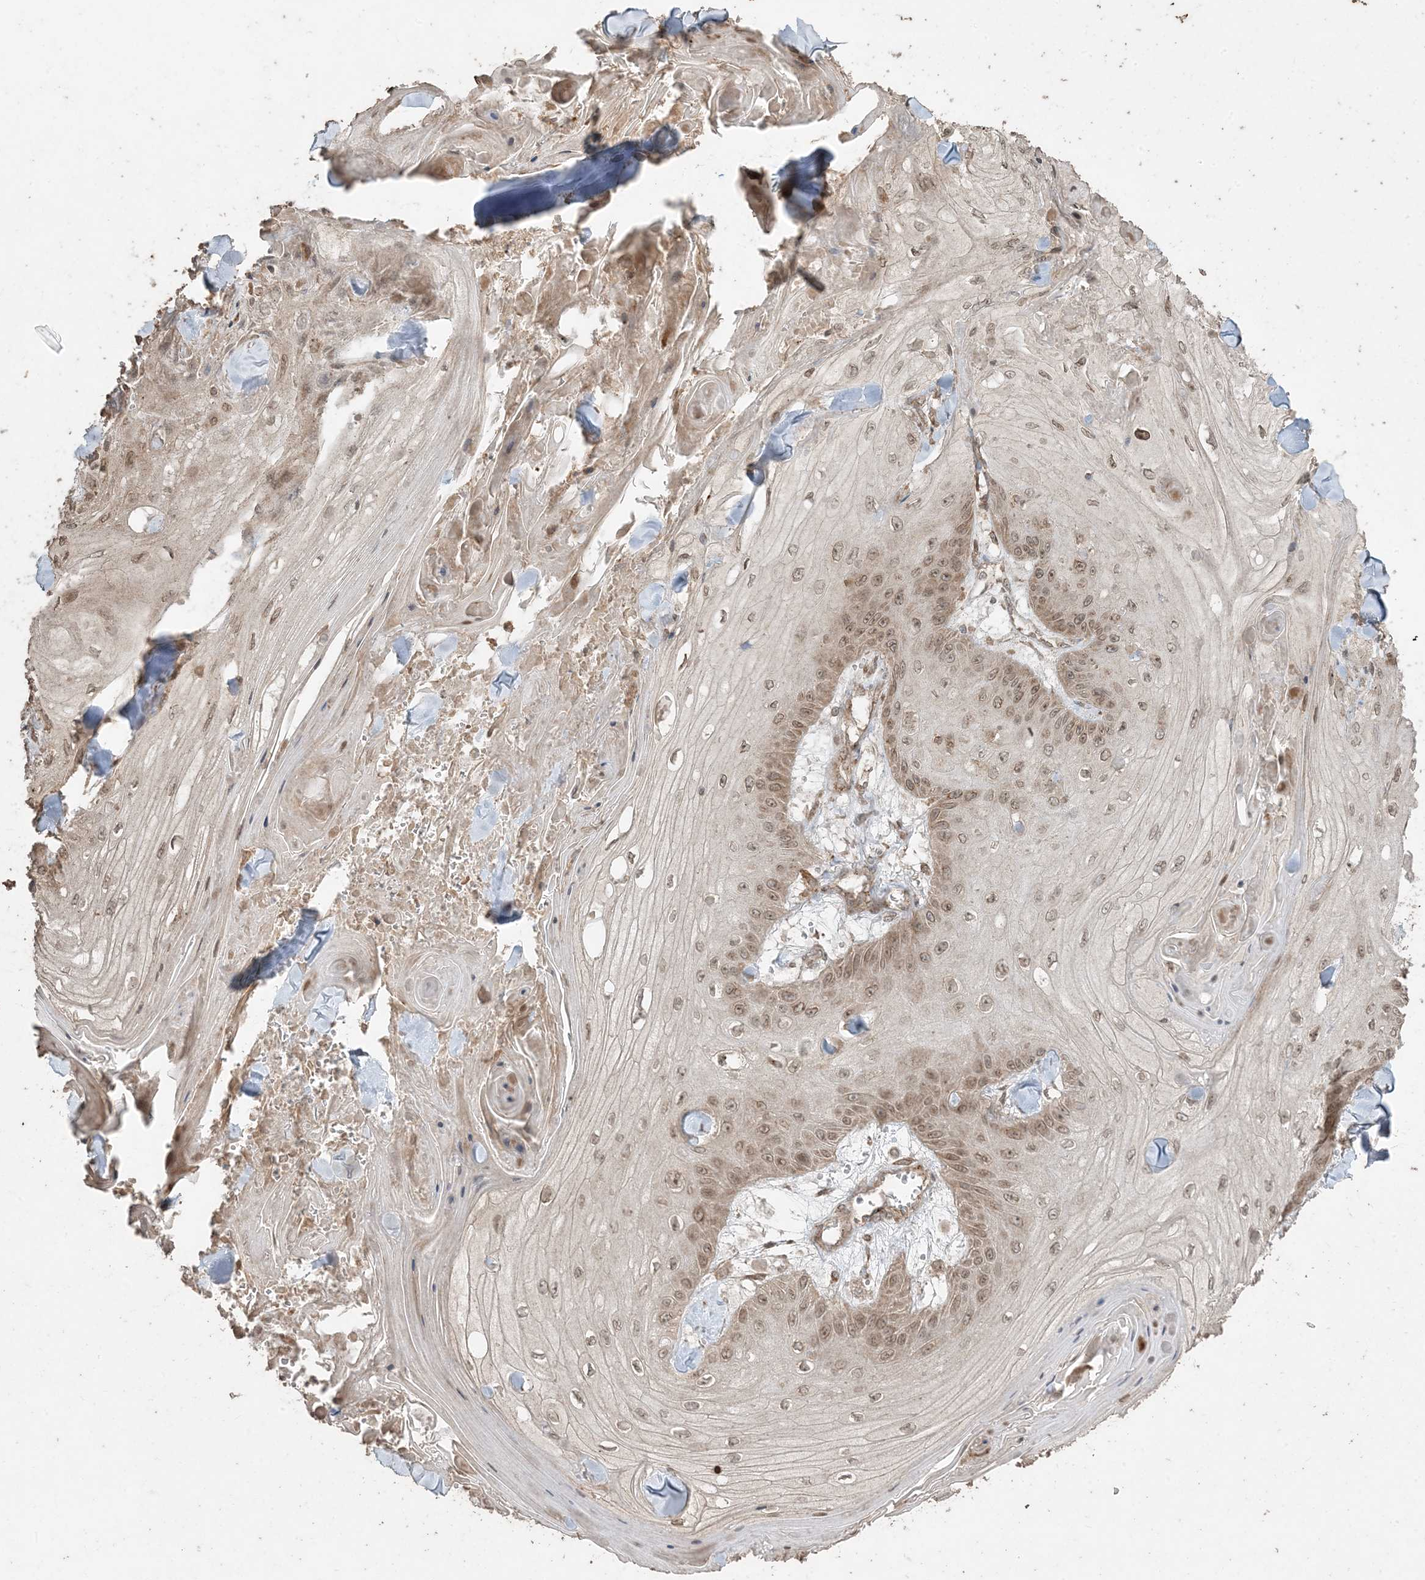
{"staining": {"intensity": "moderate", "quantity": ">75%", "location": "cytoplasmic/membranous,nuclear"}, "tissue": "skin cancer", "cell_type": "Tumor cells", "image_type": "cancer", "snomed": [{"axis": "morphology", "description": "Squamous cell carcinoma, NOS"}, {"axis": "topography", "description": "Skin"}], "caption": "A micrograph of skin squamous cell carcinoma stained for a protein displays moderate cytoplasmic/membranous and nuclear brown staining in tumor cells.", "gene": "DDX19B", "patient": {"sex": "male", "age": 74}}